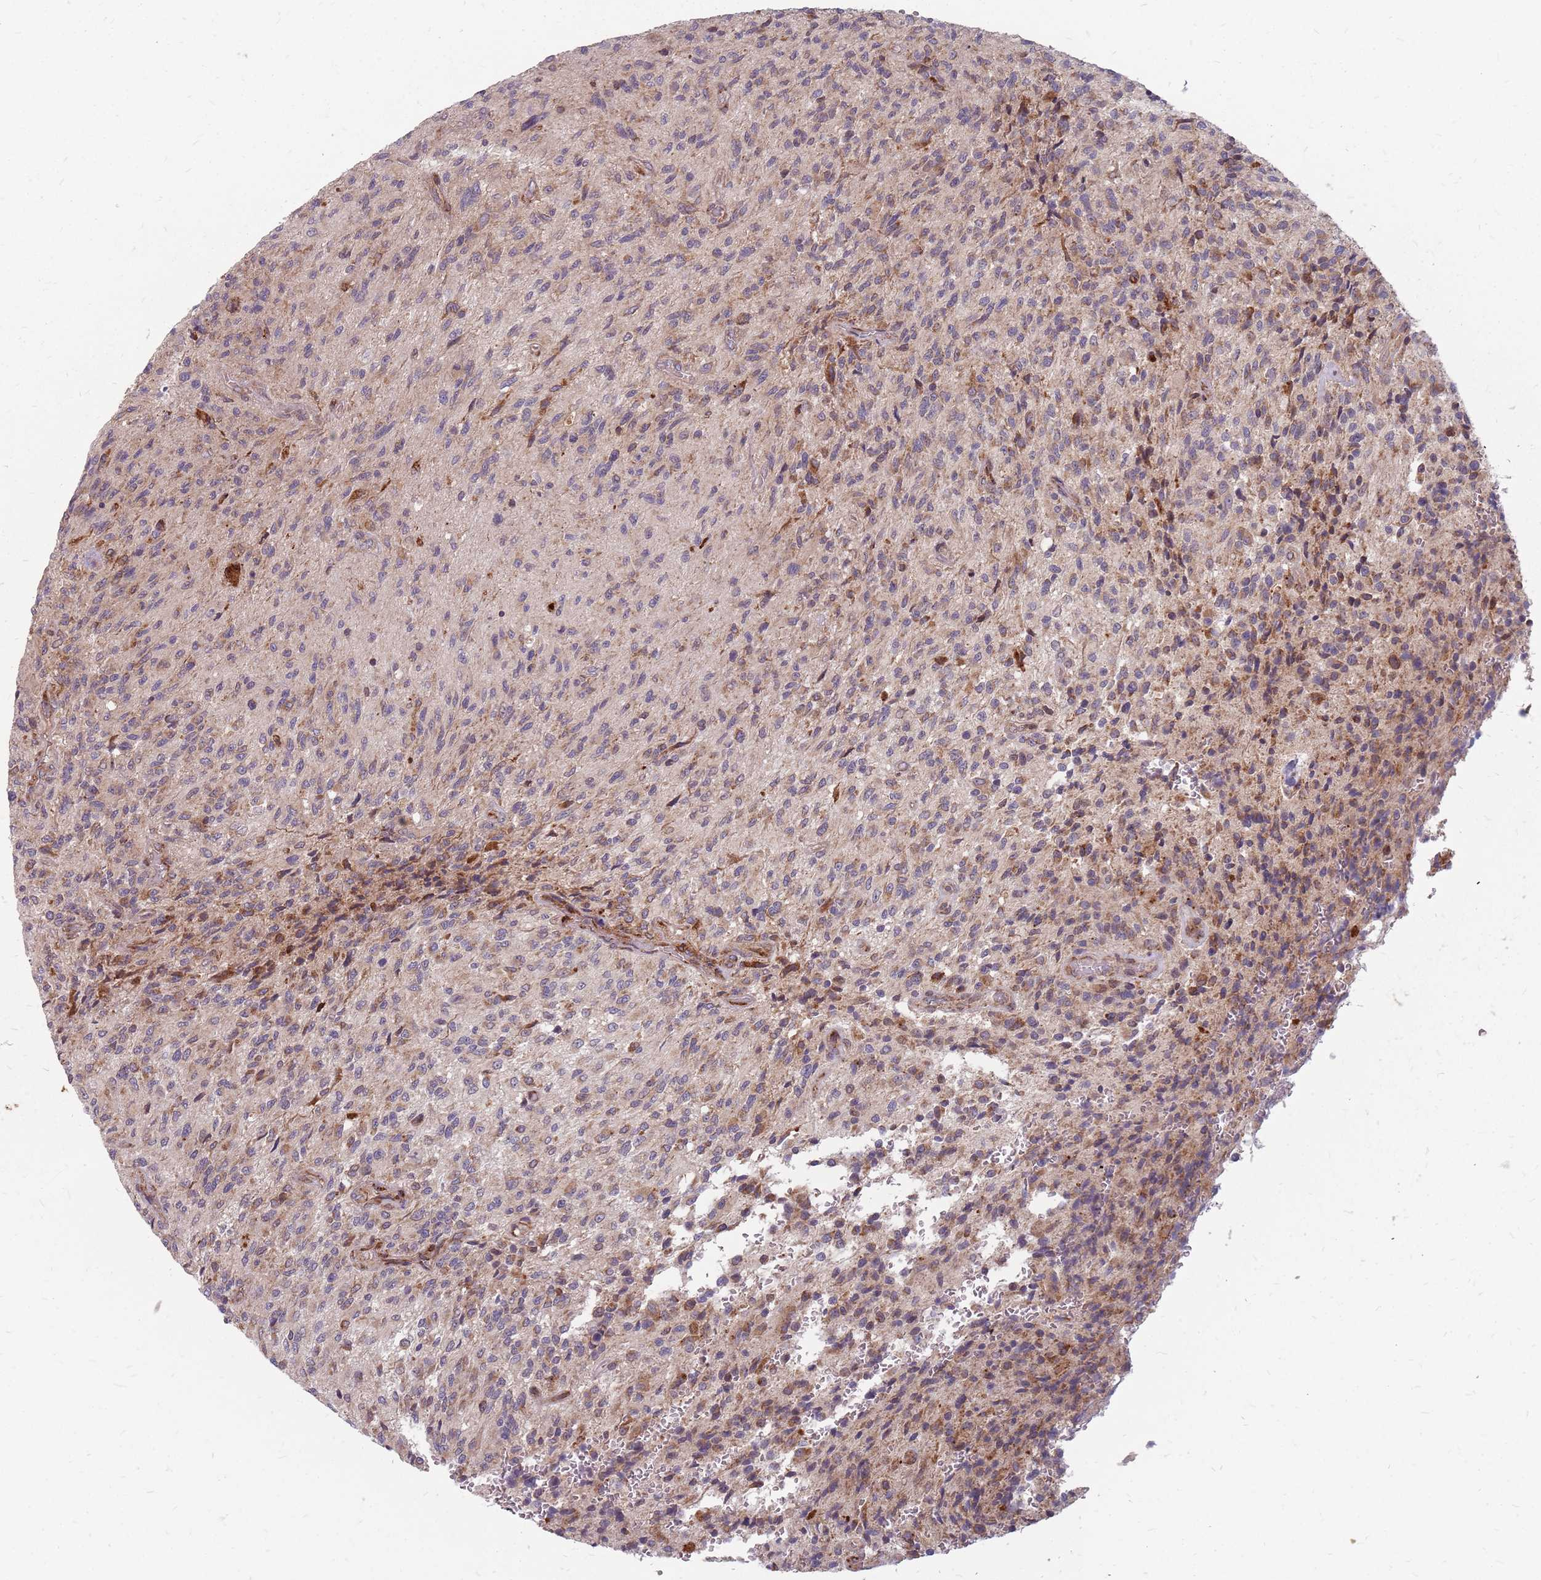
{"staining": {"intensity": "moderate", "quantity": "<25%", "location": "cytoplasmic/membranous"}, "tissue": "glioma", "cell_type": "Tumor cells", "image_type": "cancer", "snomed": [{"axis": "morphology", "description": "Normal tissue, NOS"}, {"axis": "morphology", "description": "Glioma, malignant, High grade"}, {"axis": "topography", "description": "Cerebral cortex"}], "caption": "Immunohistochemical staining of human glioma displays low levels of moderate cytoplasmic/membranous positivity in approximately <25% of tumor cells. Nuclei are stained in blue.", "gene": "NME4", "patient": {"sex": "male", "age": 56}}